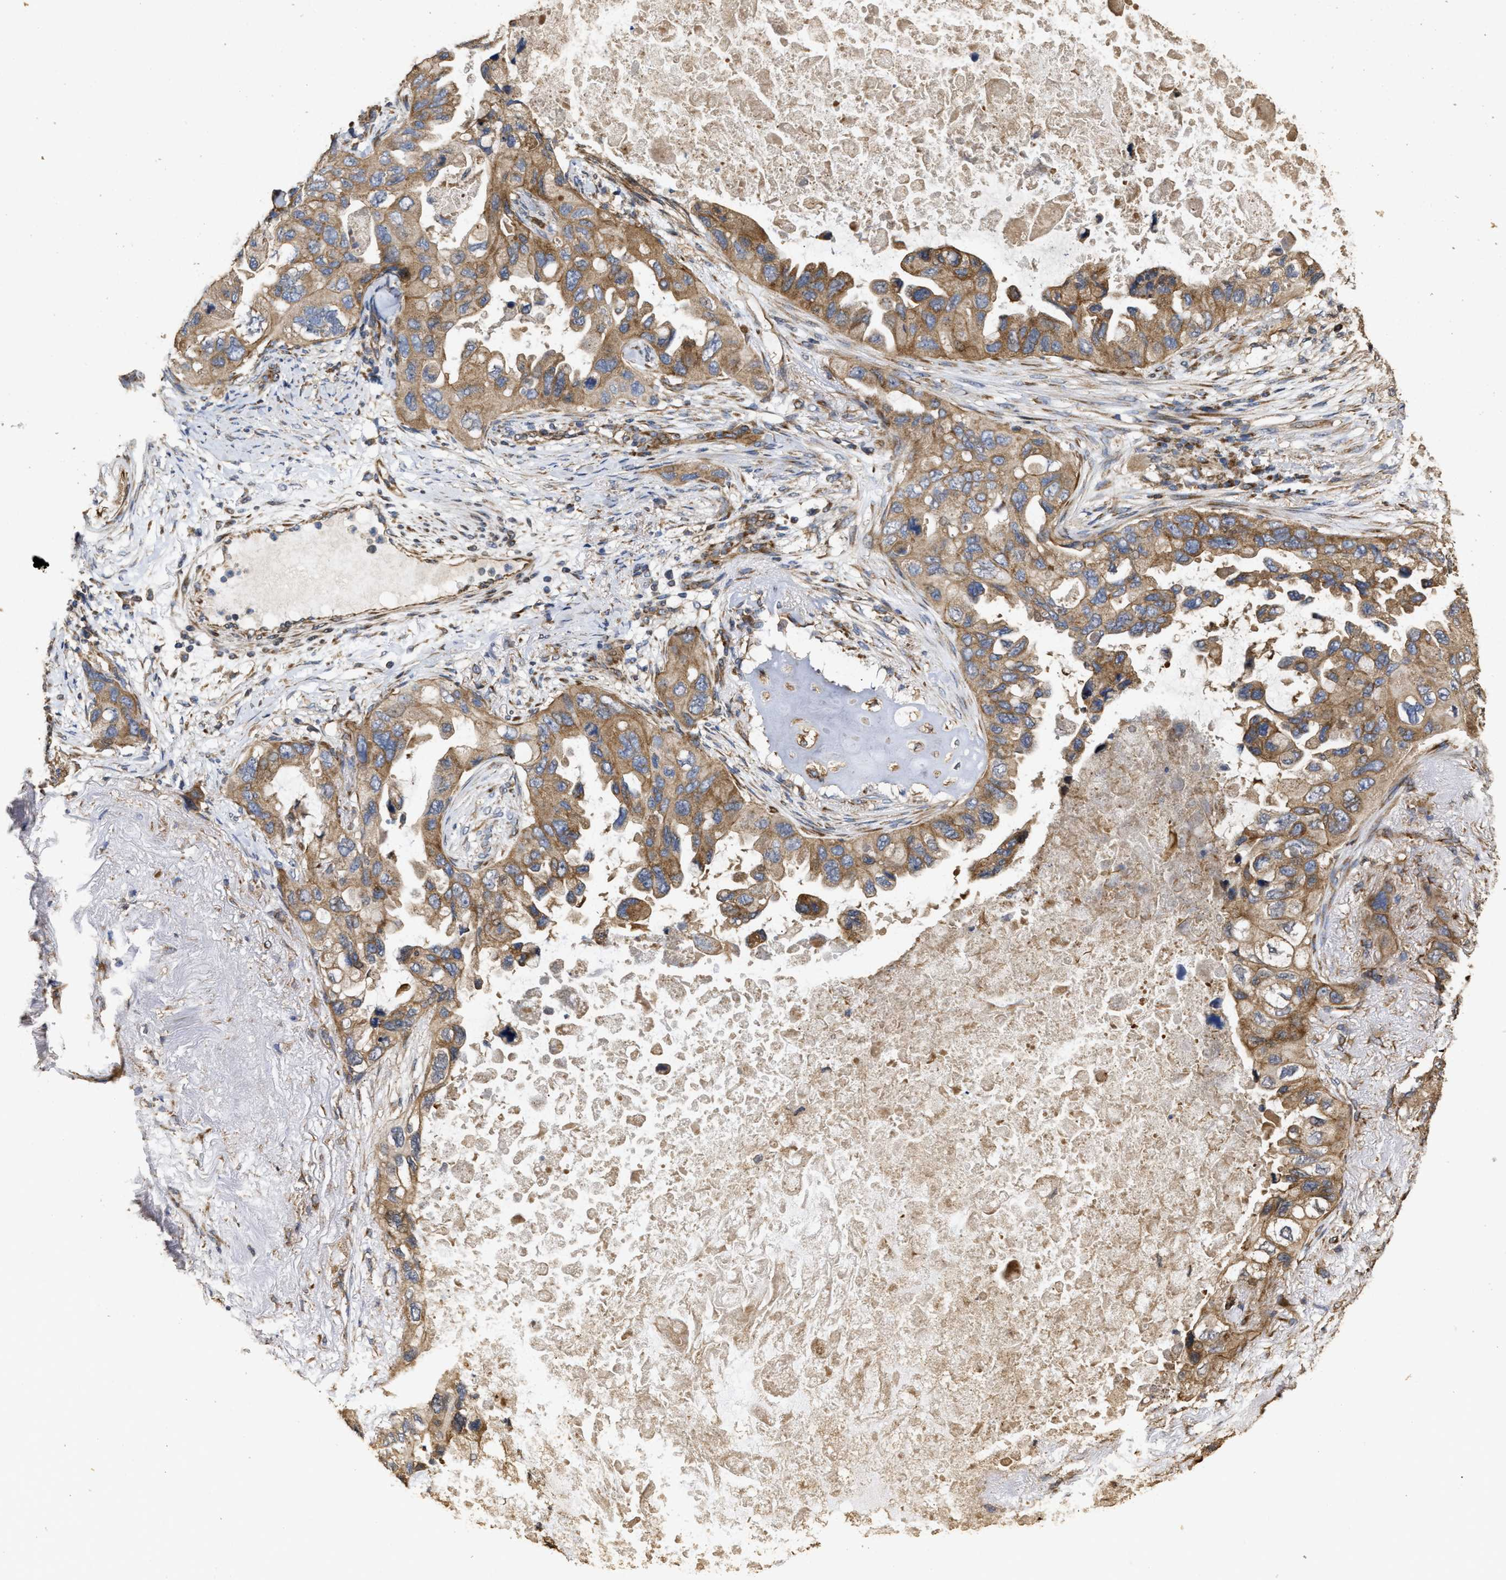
{"staining": {"intensity": "moderate", "quantity": ">75%", "location": "cytoplasmic/membranous"}, "tissue": "lung cancer", "cell_type": "Tumor cells", "image_type": "cancer", "snomed": [{"axis": "morphology", "description": "Squamous cell carcinoma, NOS"}, {"axis": "topography", "description": "Lung"}], "caption": "Tumor cells reveal moderate cytoplasmic/membranous staining in approximately >75% of cells in lung cancer. (brown staining indicates protein expression, while blue staining denotes nuclei).", "gene": "NAV1", "patient": {"sex": "female", "age": 73}}